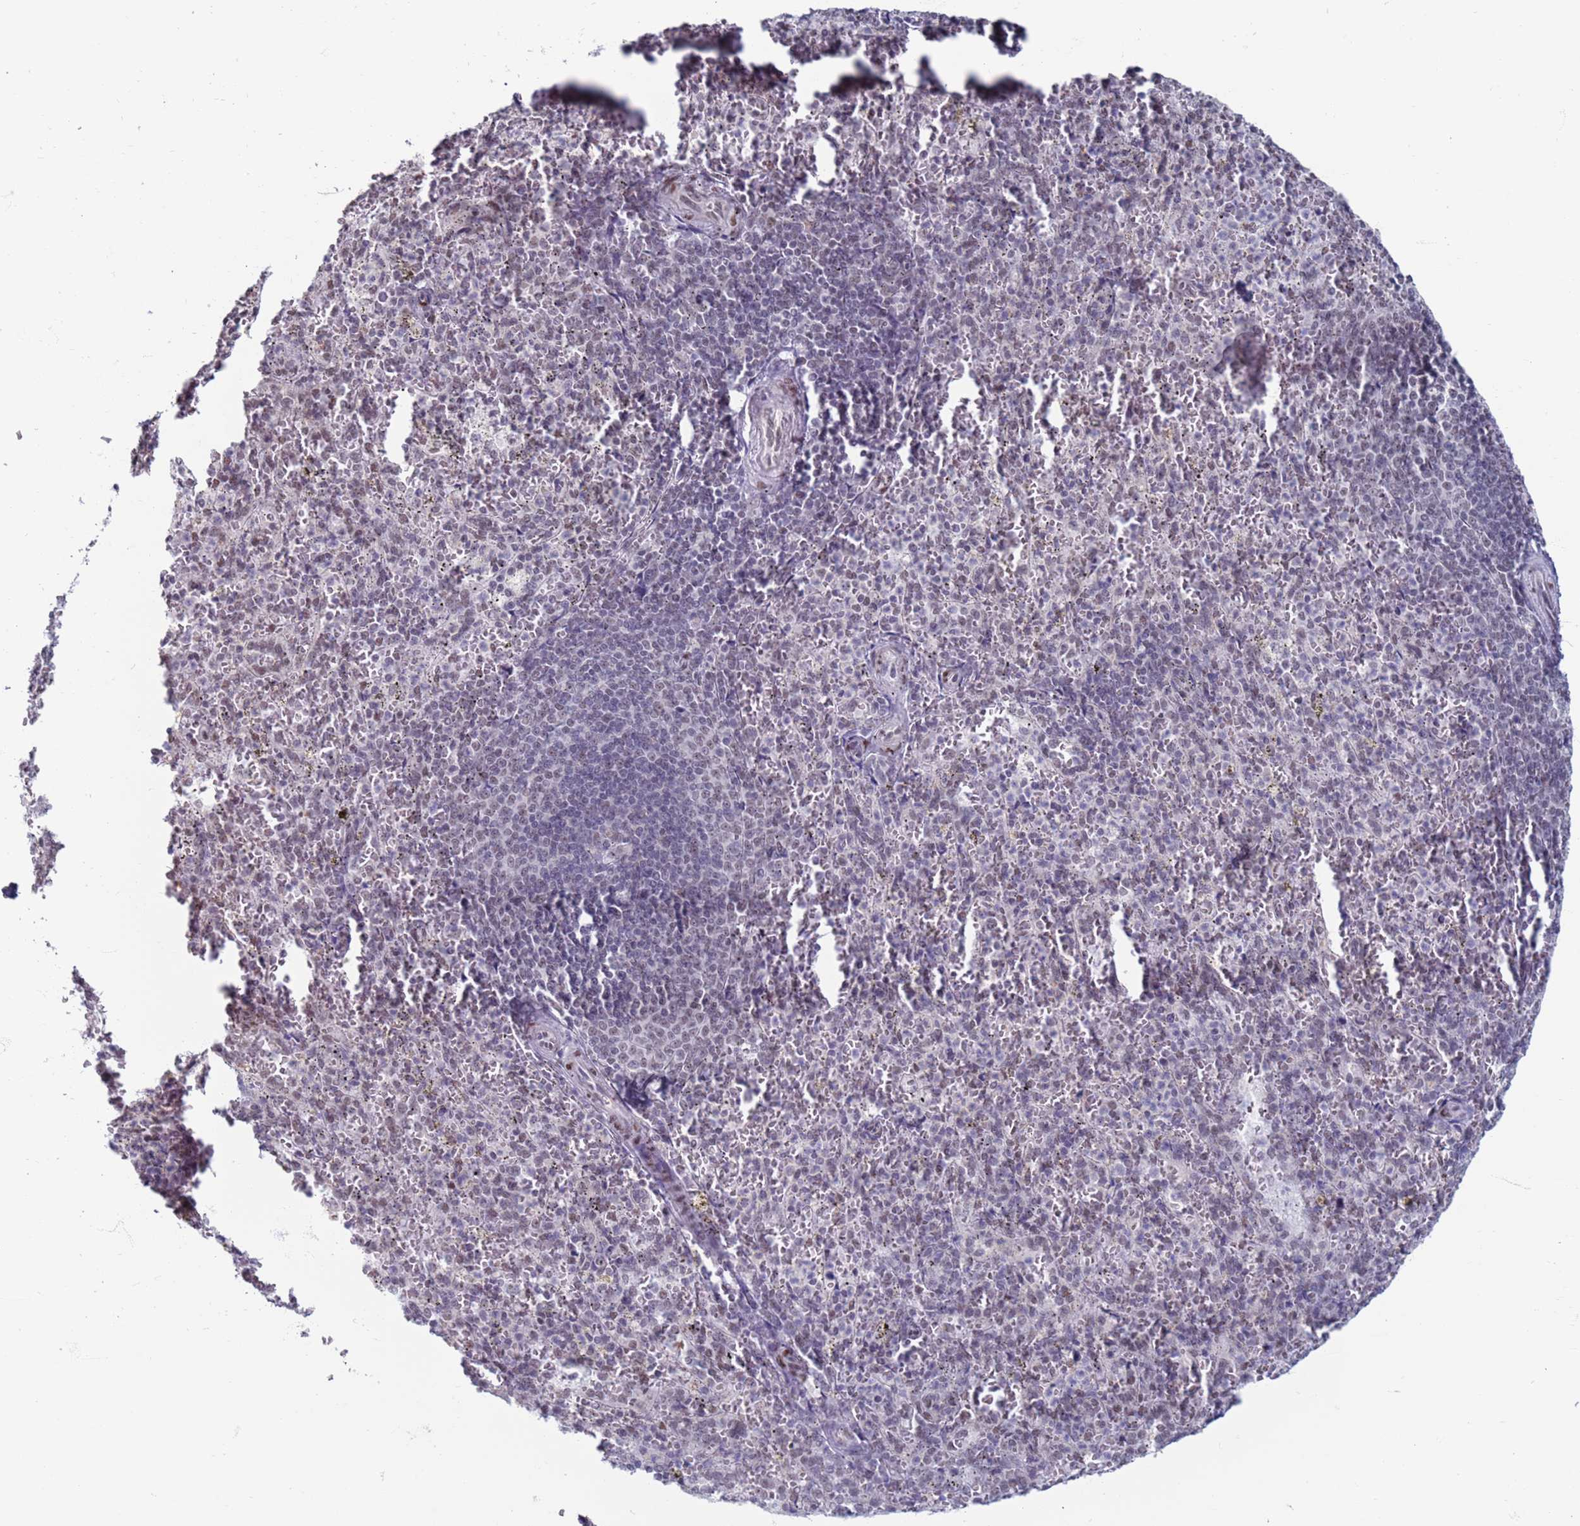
{"staining": {"intensity": "weak", "quantity": "25%-75%", "location": "nuclear"}, "tissue": "spleen", "cell_type": "Cells in red pulp", "image_type": "normal", "snomed": [{"axis": "morphology", "description": "Normal tissue, NOS"}, {"axis": "topography", "description": "Spleen"}], "caption": "Protein staining by IHC exhibits weak nuclear staining in approximately 25%-75% of cells in red pulp in unremarkable spleen.", "gene": "SAE1", "patient": {"sex": "female", "age": 21}}